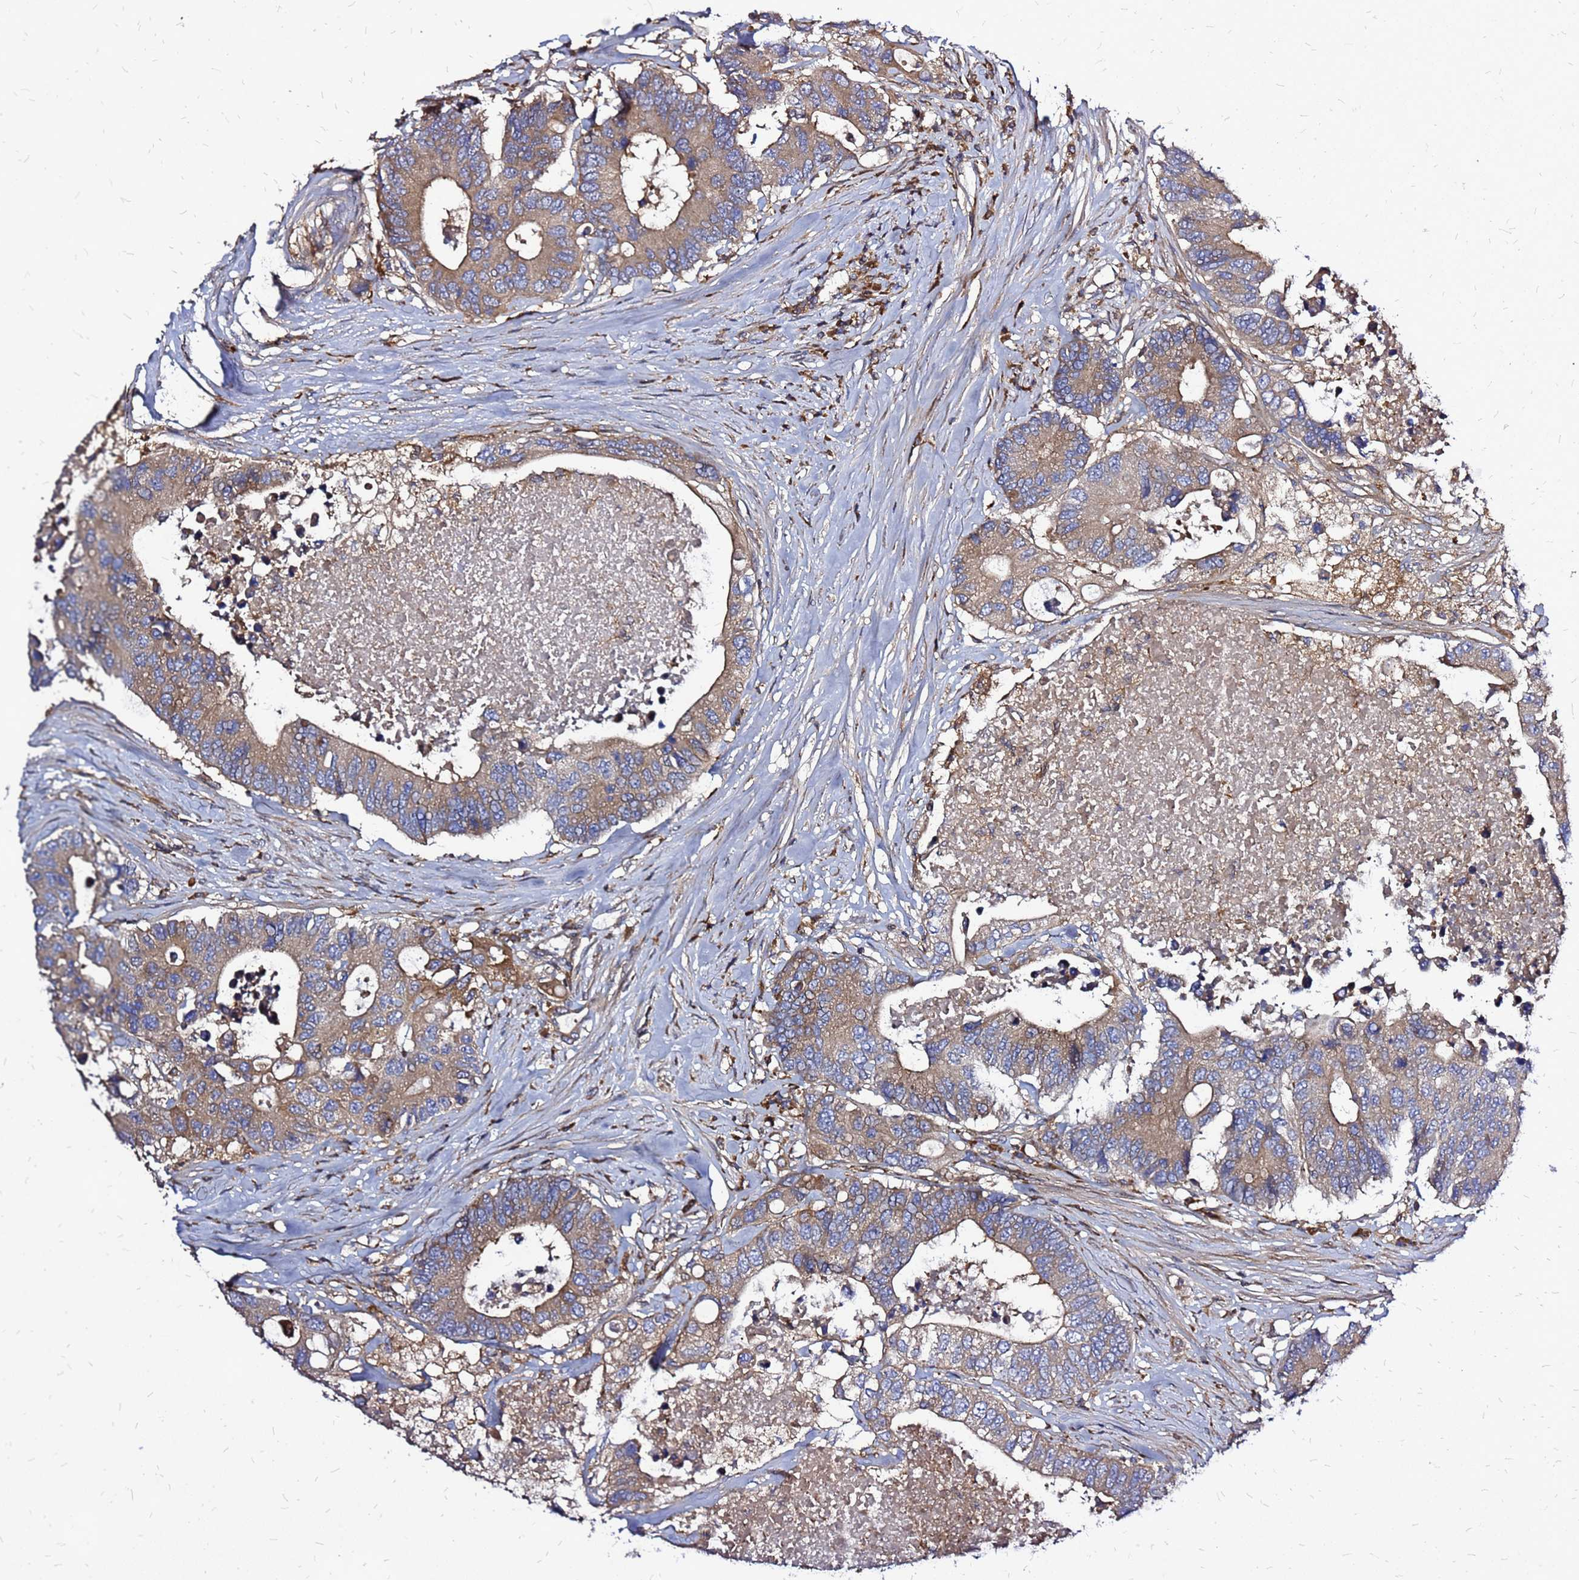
{"staining": {"intensity": "weak", "quantity": ">75%", "location": "cytoplasmic/membranous"}, "tissue": "colorectal cancer", "cell_type": "Tumor cells", "image_type": "cancer", "snomed": [{"axis": "morphology", "description": "Adenocarcinoma, NOS"}, {"axis": "topography", "description": "Colon"}], "caption": "Immunohistochemical staining of human adenocarcinoma (colorectal) displays low levels of weak cytoplasmic/membranous protein staining in about >75% of tumor cells.", "gene": "CYBC1", "patient": {"sex": "male", "age": 71}}